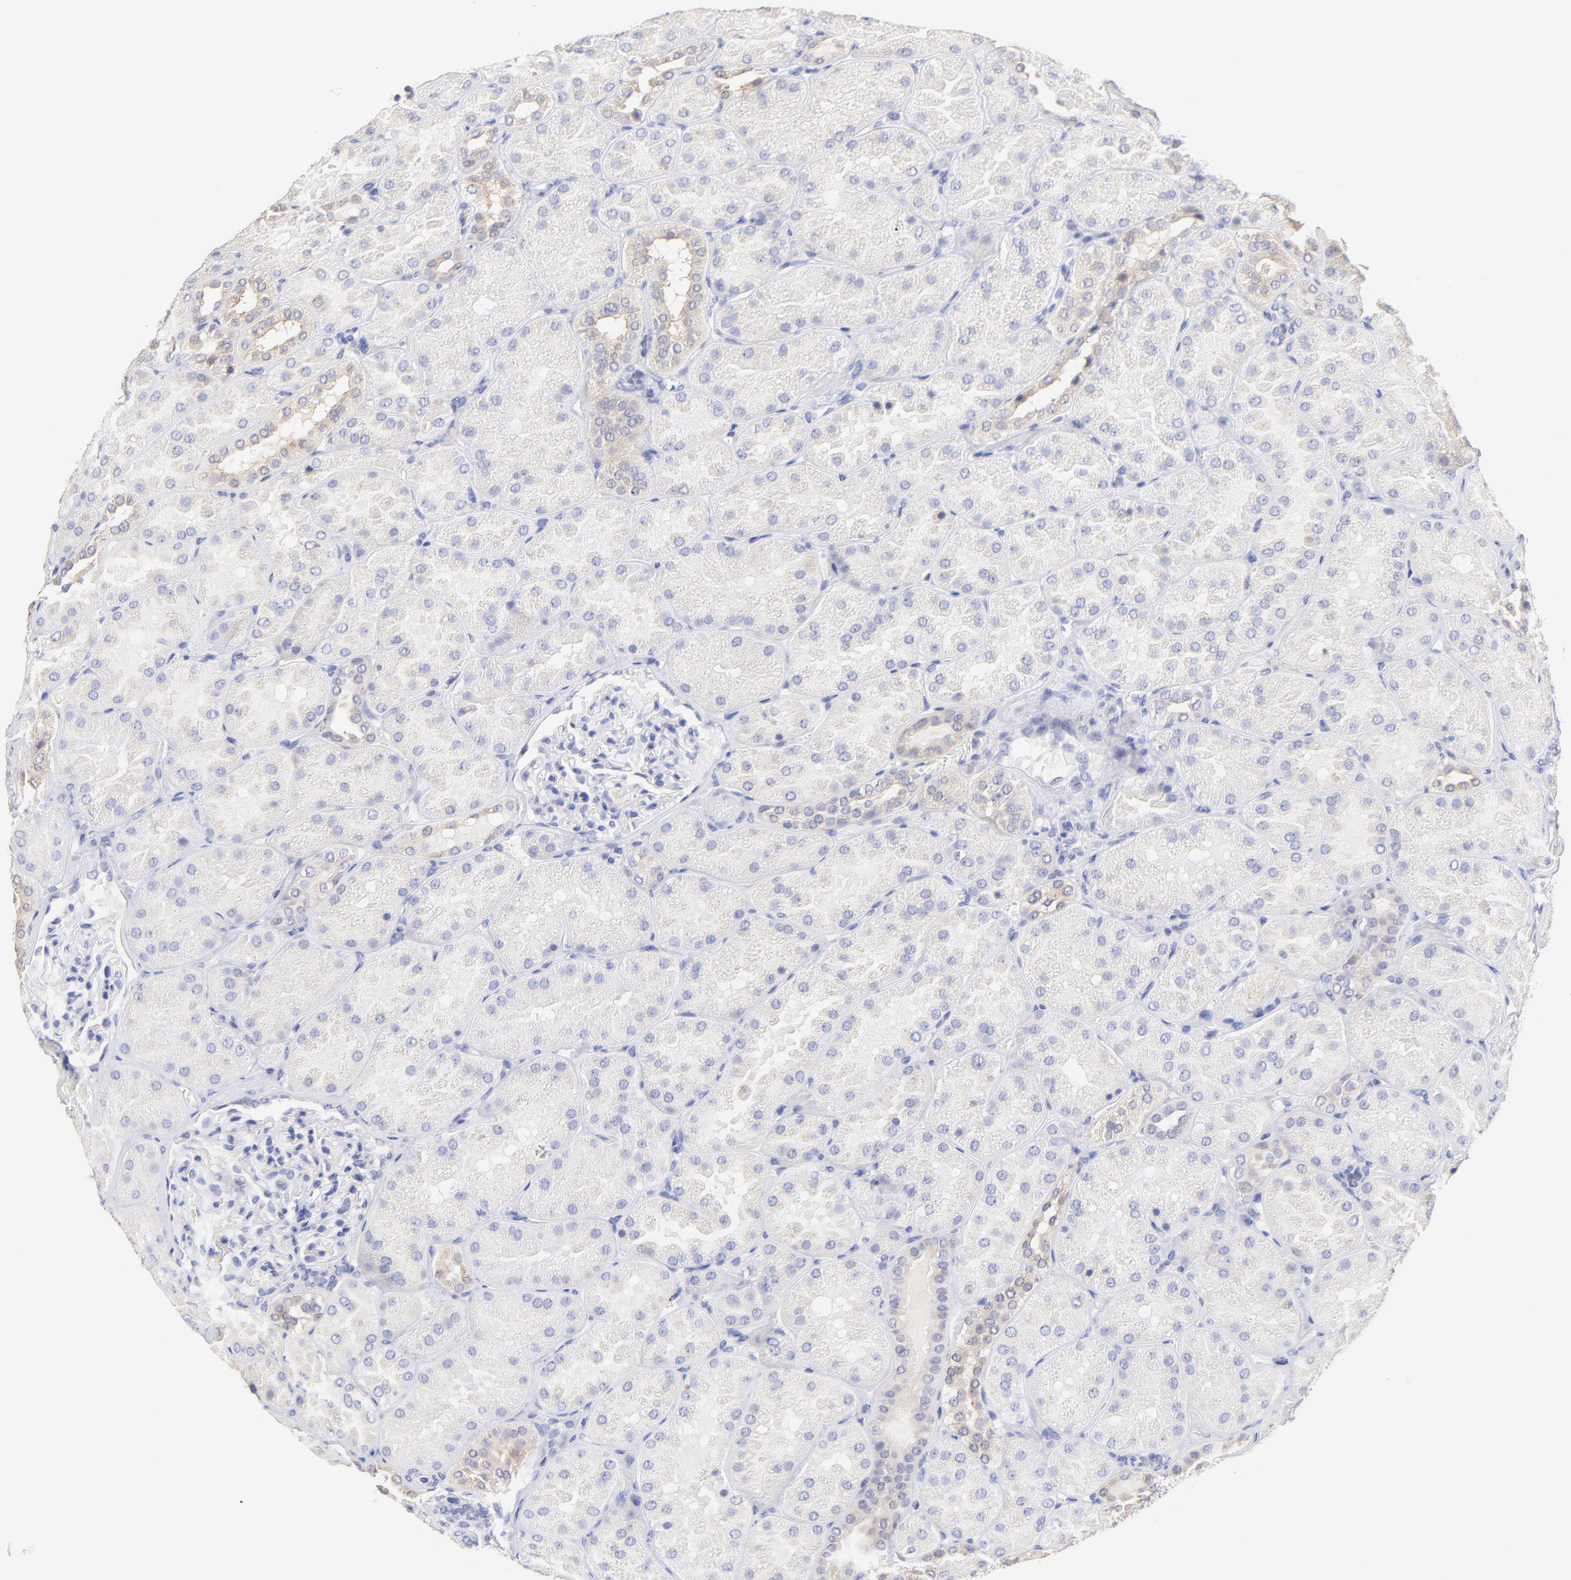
{"staining": {"intensity": "negative", "quantity": "none", "location": "none"}, "tissue": "kidney", "cell_type": "Cells in glomeruli", "image_type": "normal", "snomed": [{"axis": "morphology", "description": "Normal tissue, NOS"}, {"axis": "topography", "description": "Kidney"}], "caption": "DAB immunohistochemical staining of normal kidney demonstrates no significant positivity in cells in glomeruli.", "gene": "CFAP57", "patient": {"sex": "male", "age": 28}}